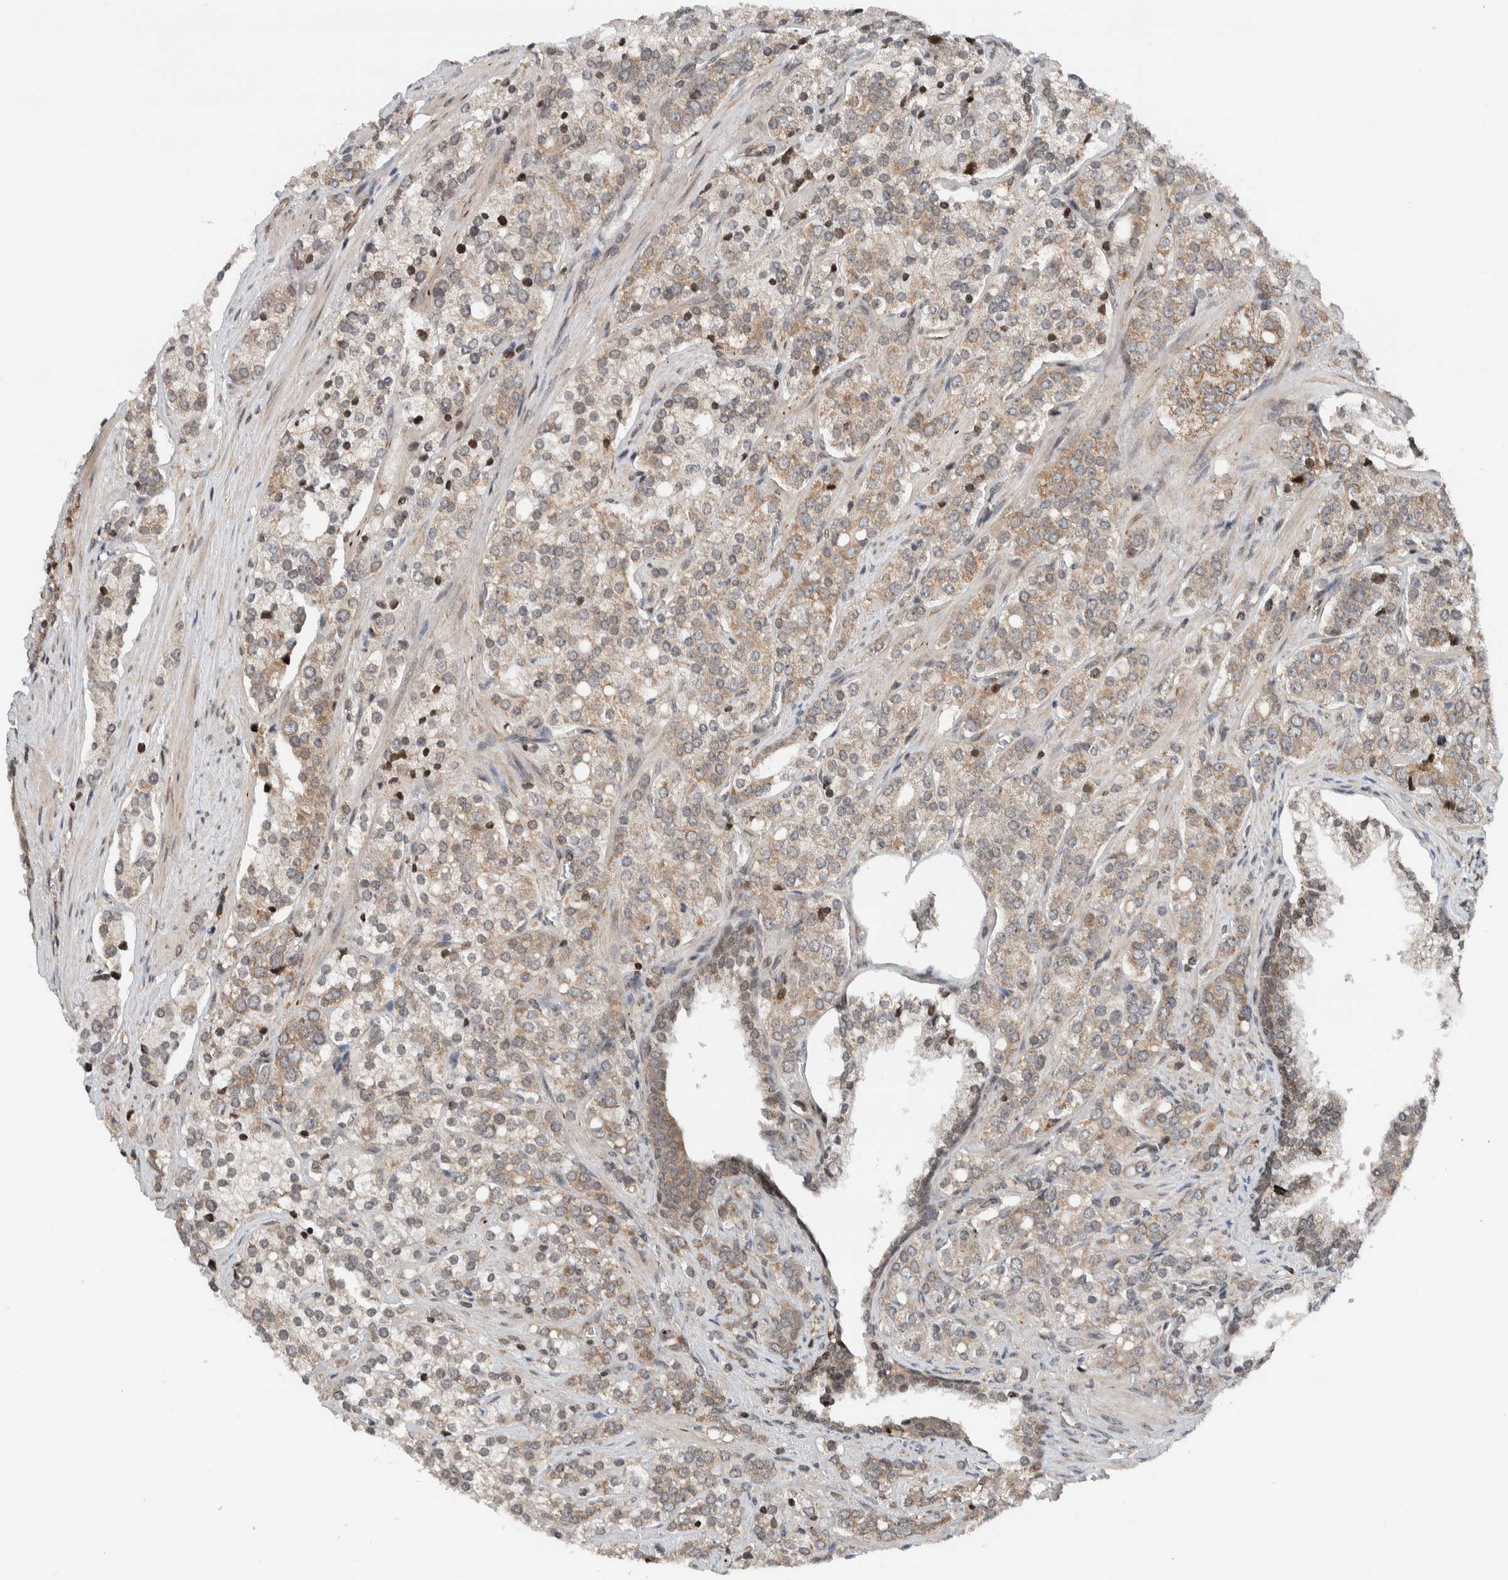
{"staining": {"intensity": "moderate", "quantity": "25%-75%", "location": "cytoplasmic/membranous"}, "tissue": "prostate cancer", "cell_type": "Tumor cells", "image_type": "cancer", "snomed": [{"axis": "morphology", "description": "Adenocarcinoma, High grade"}, {"axis": "topography", "description": "Prostate"}], "caption": "IHC staining of prostate cancer, which exhibits medium levels of moderate cytoplasmic/membranous staining in about 25%-75% of tumor cells indicating moderate cytoplasmic/membranous protein positivity. The staining was performed using DAB (brown) for protein detection and nuclei were counterstained in hematoxylin (blue).", "gene": "NPLOC4", "patient": {"sex": "male", "age": 71}}